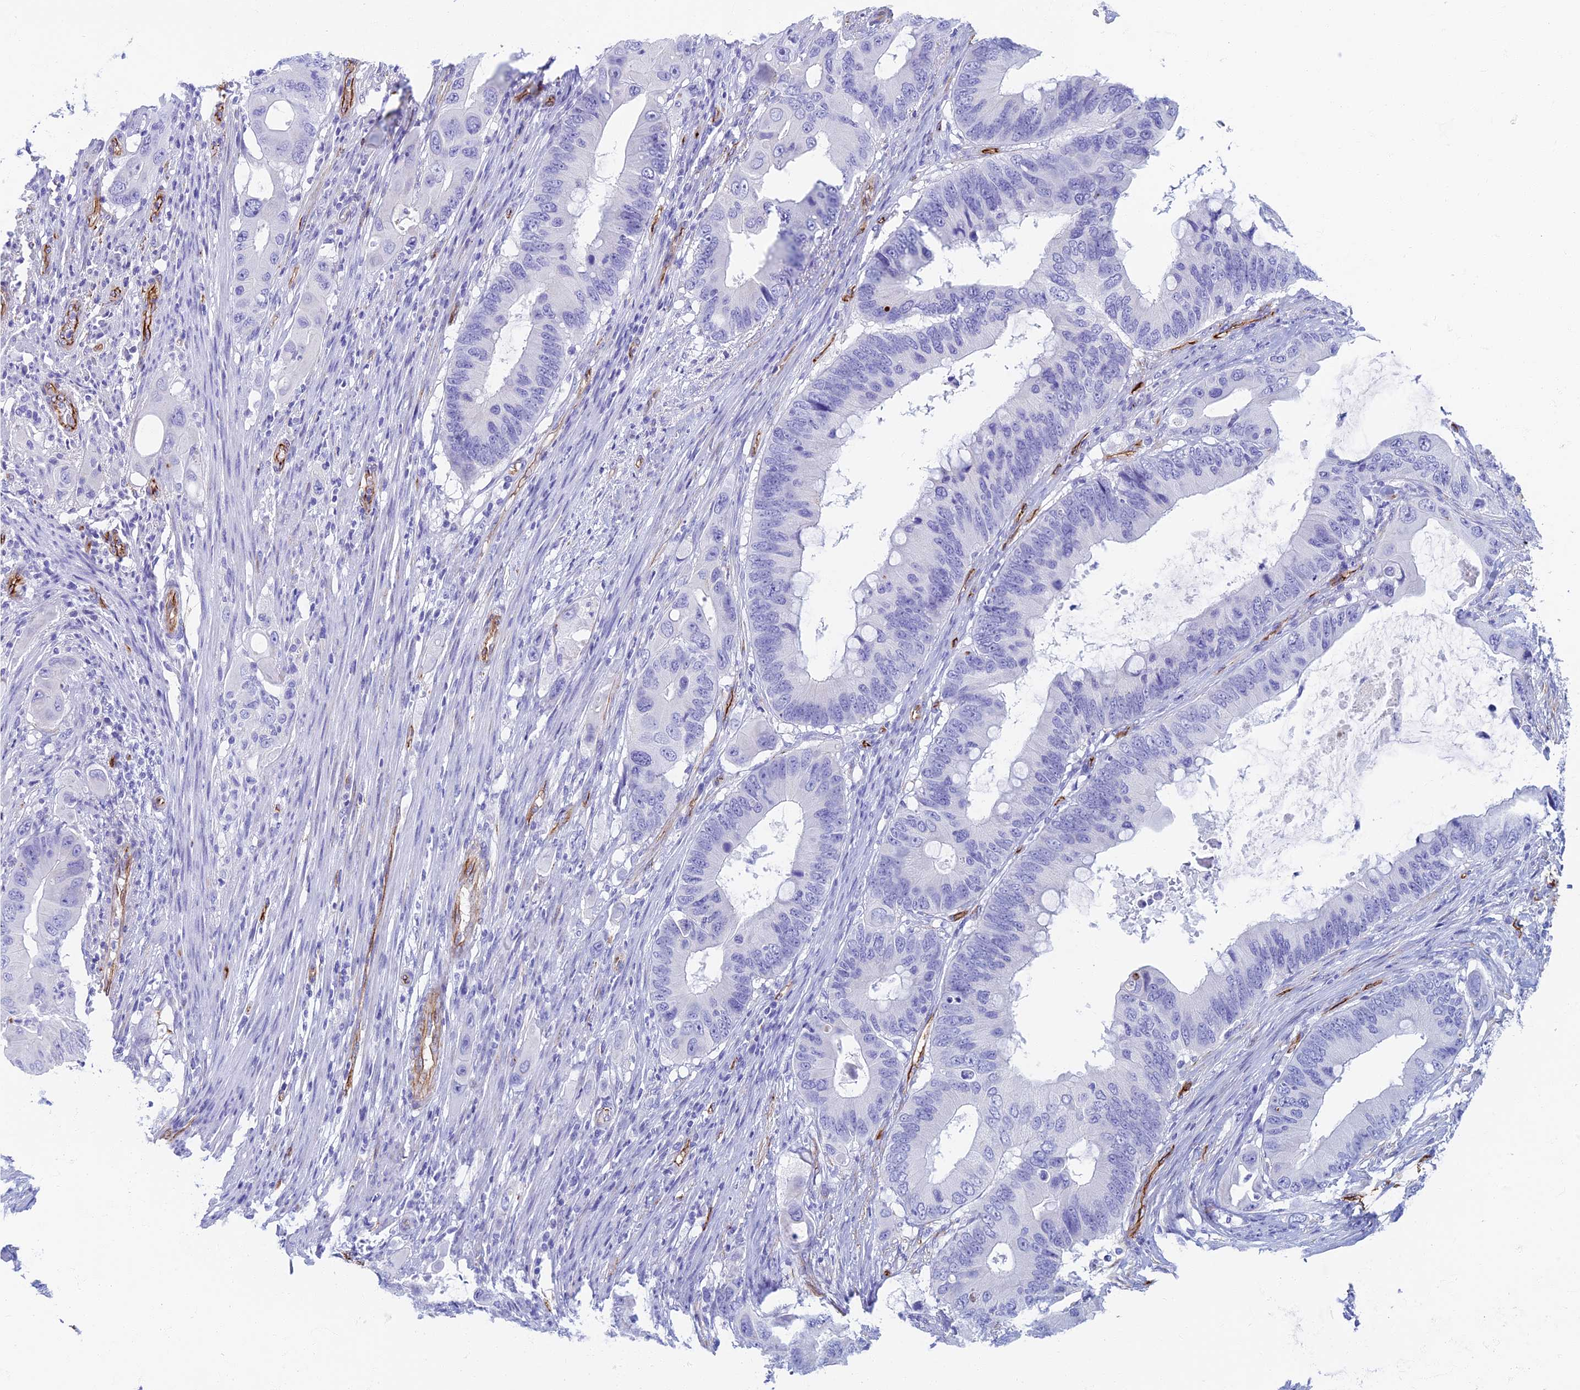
{"staining": {"intensity": "negative", "quantity": "none", "location": "none"}, "tissue": "colorectal cancer", "cell_type": "Tumor cells", "image_type": "cancer", "snomed": [{"axis": "morphology", "description": "Adenocarcinoma, NOS"}, {"axis": "topography", "description": "Colon"}], "caption": "An immunohistochemistry image of adenocarcinoma (colorectal) is shown. There is no staining in tumor cells of adenocarcinoma (colorectal).", "gene": "ETFRF1", "patient": {"sex": "male", "age": 71}}